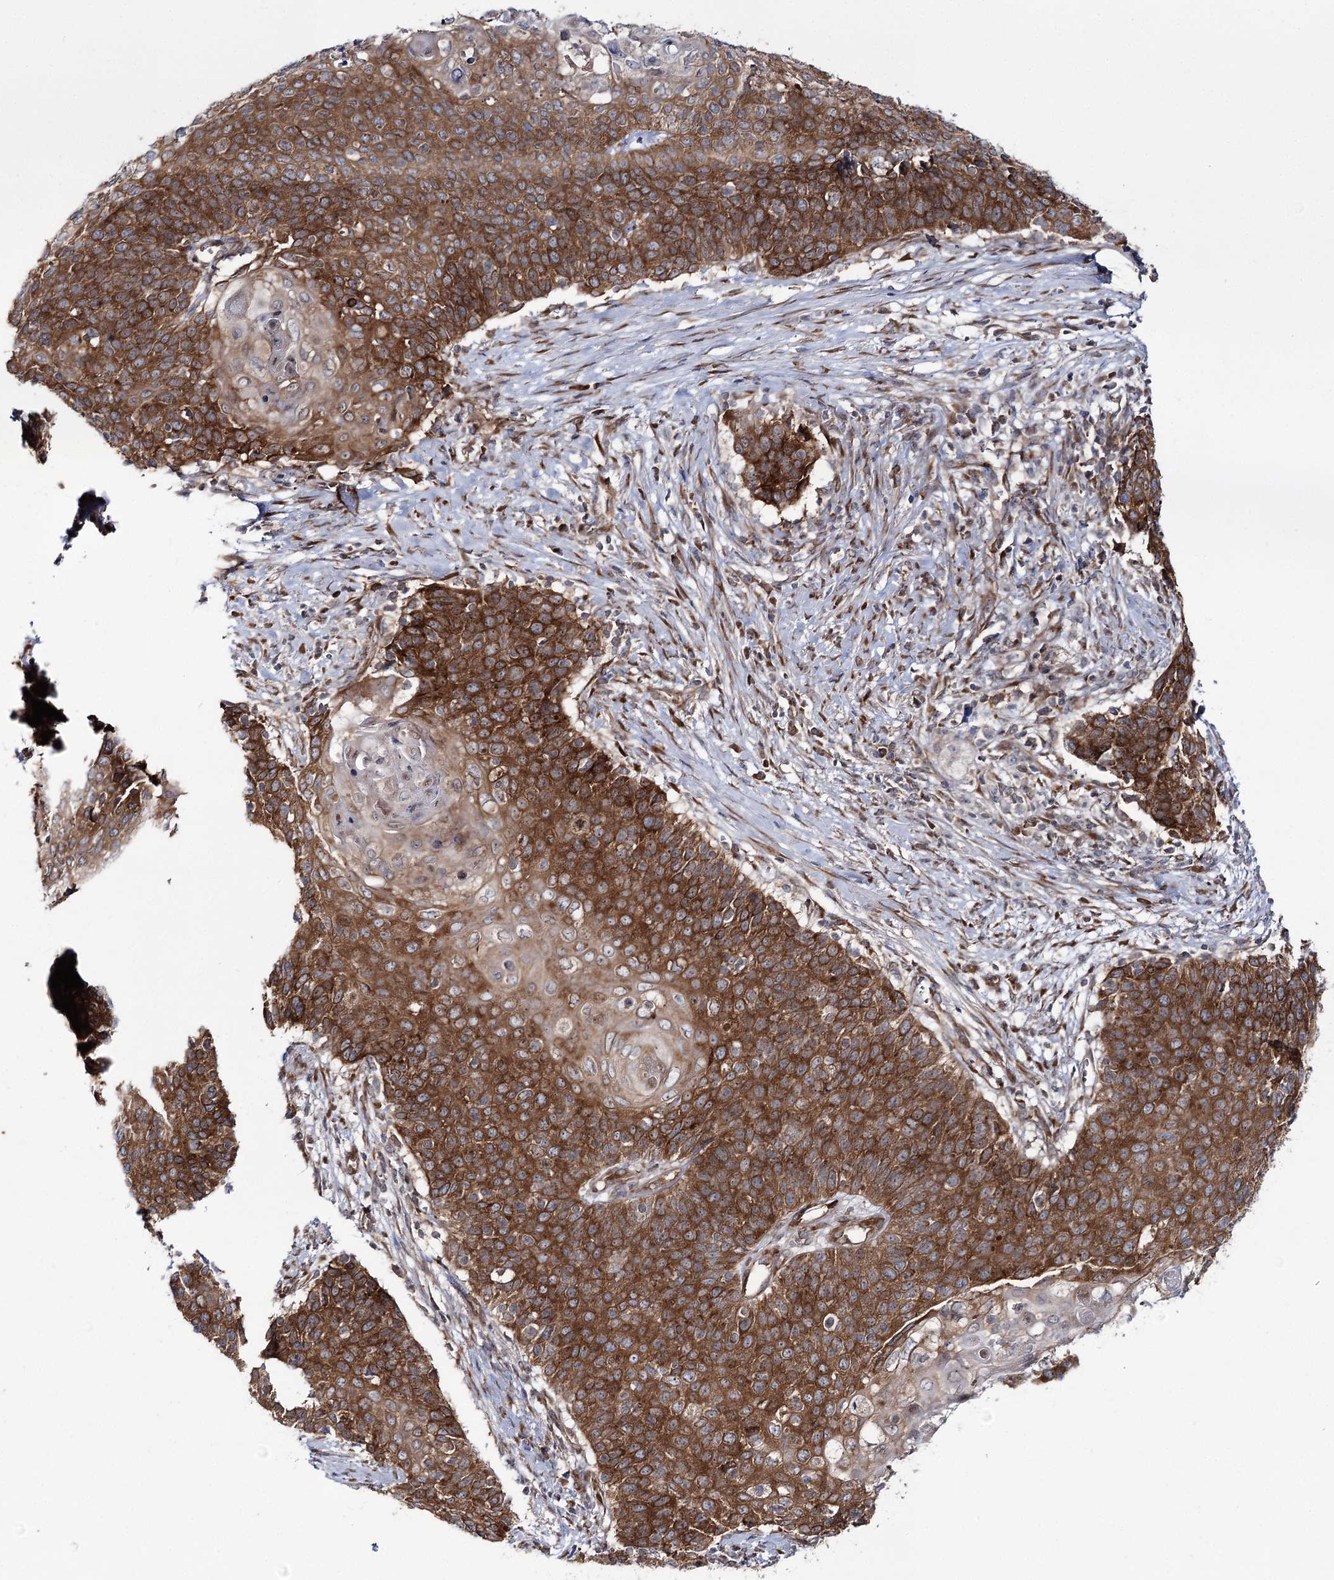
{"staining": {"intensity": "strong", "quantity": ">75%", "location": "cytoplasmic/membranous"}, "tissue": "cervical cancer", "cell_type": "Tumor cells", "image_type": "cancer", "snomed": [{"axis": "morphology", "description": "Squamous cell carcinoma, NOS"}, {"axis": "topography", "description": "Cervix"}], "caption": "Squamous cell carcinoma (cervical) stained with a protein marker demonstrates strong staining in tumor cells.", "gene": "VWA2", "patient": {"sex": "female", "age": 39}}